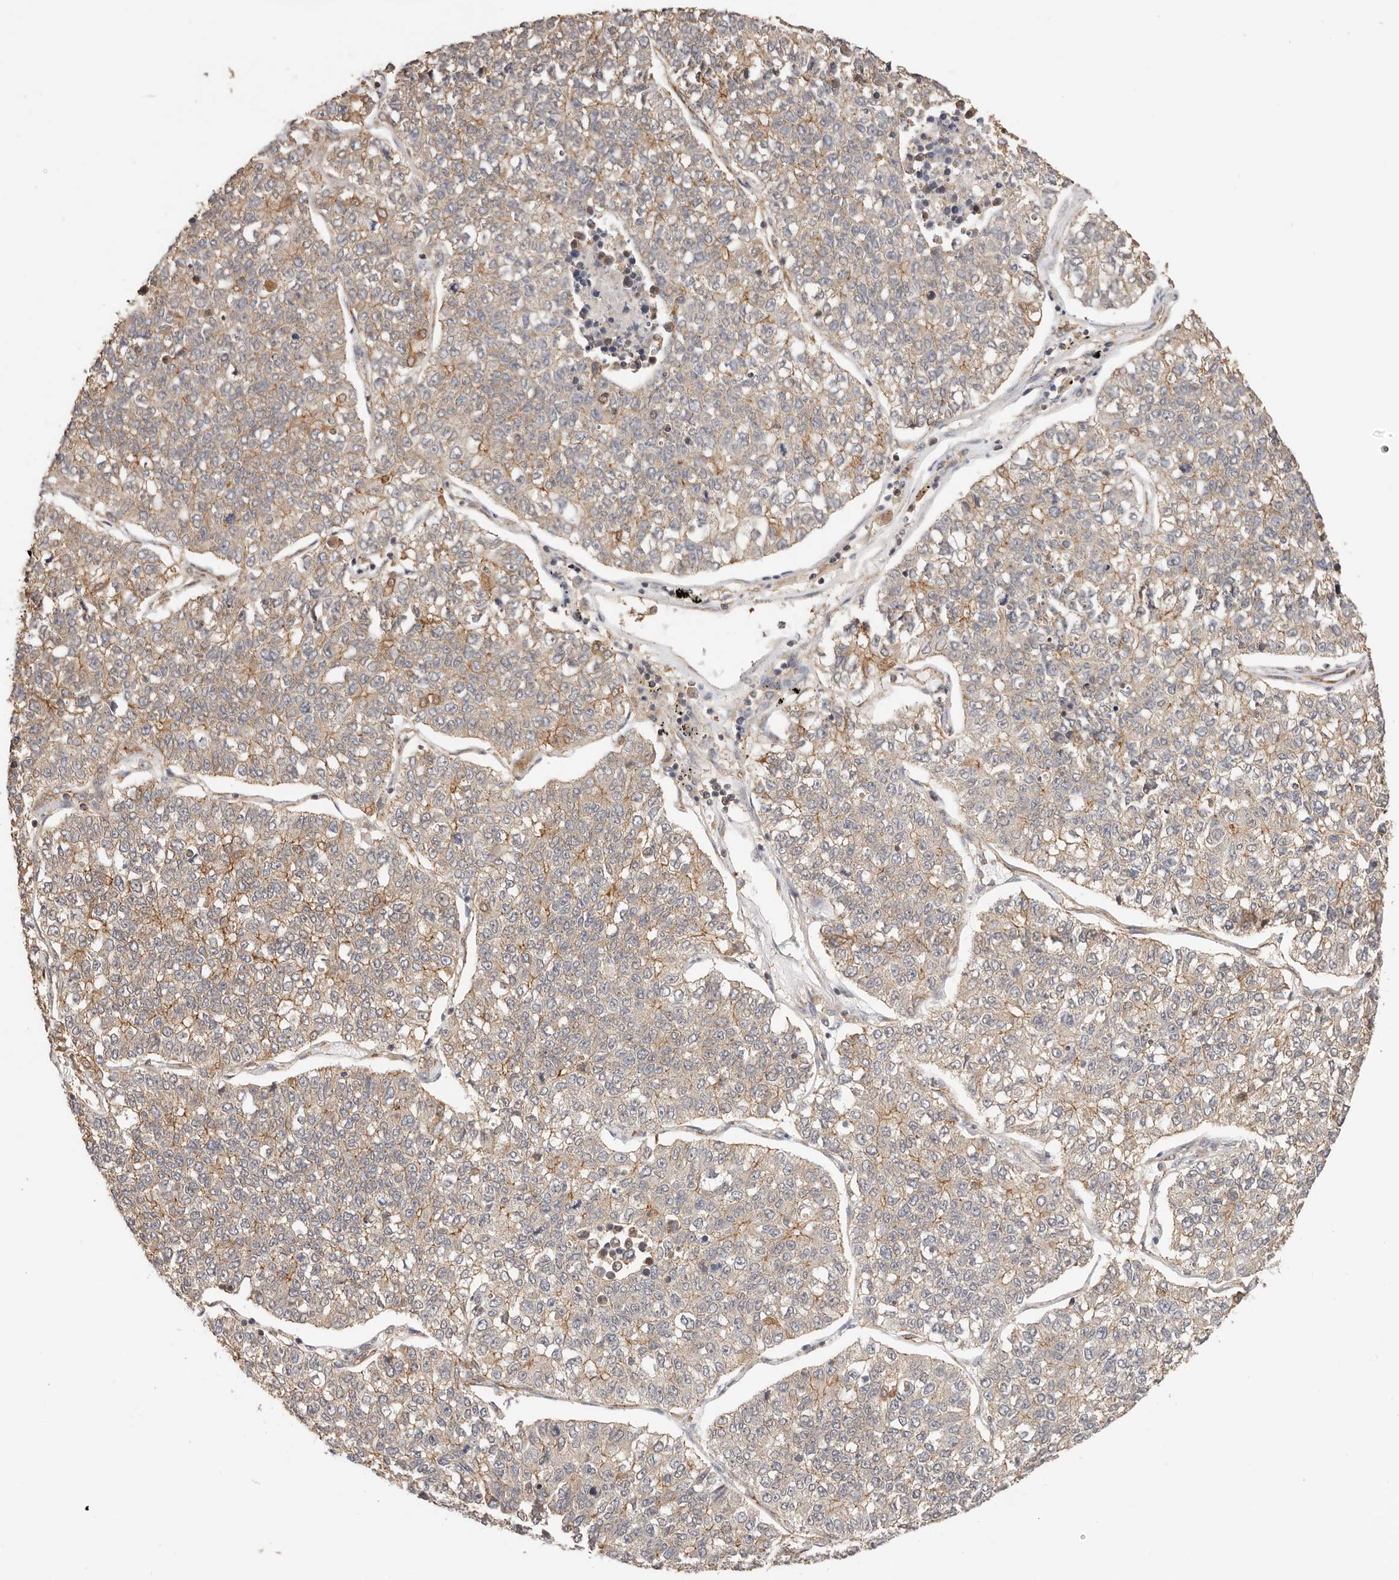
{"staining": {"intensity": "weak", "quantity": ">75%", "location": "cytoplasmic/membranous"}, "tissue": "lung cancer", "cell_type": "Tumor cells", "image_type": "cancer", "snomed": [{"axis": "morphology", "description": "Adenocarcinoma, NOS"}, {"axis": "topography", "description": "Lung"}], "caption": "About >75% of tumor cells in human lung cancer demonstrate weak cytoplasmic/membranous protein positivity as visualized by brown immunohistochemical staining.", "gene": "AFDN", "patient": {"sex": "male", "age": 49}}